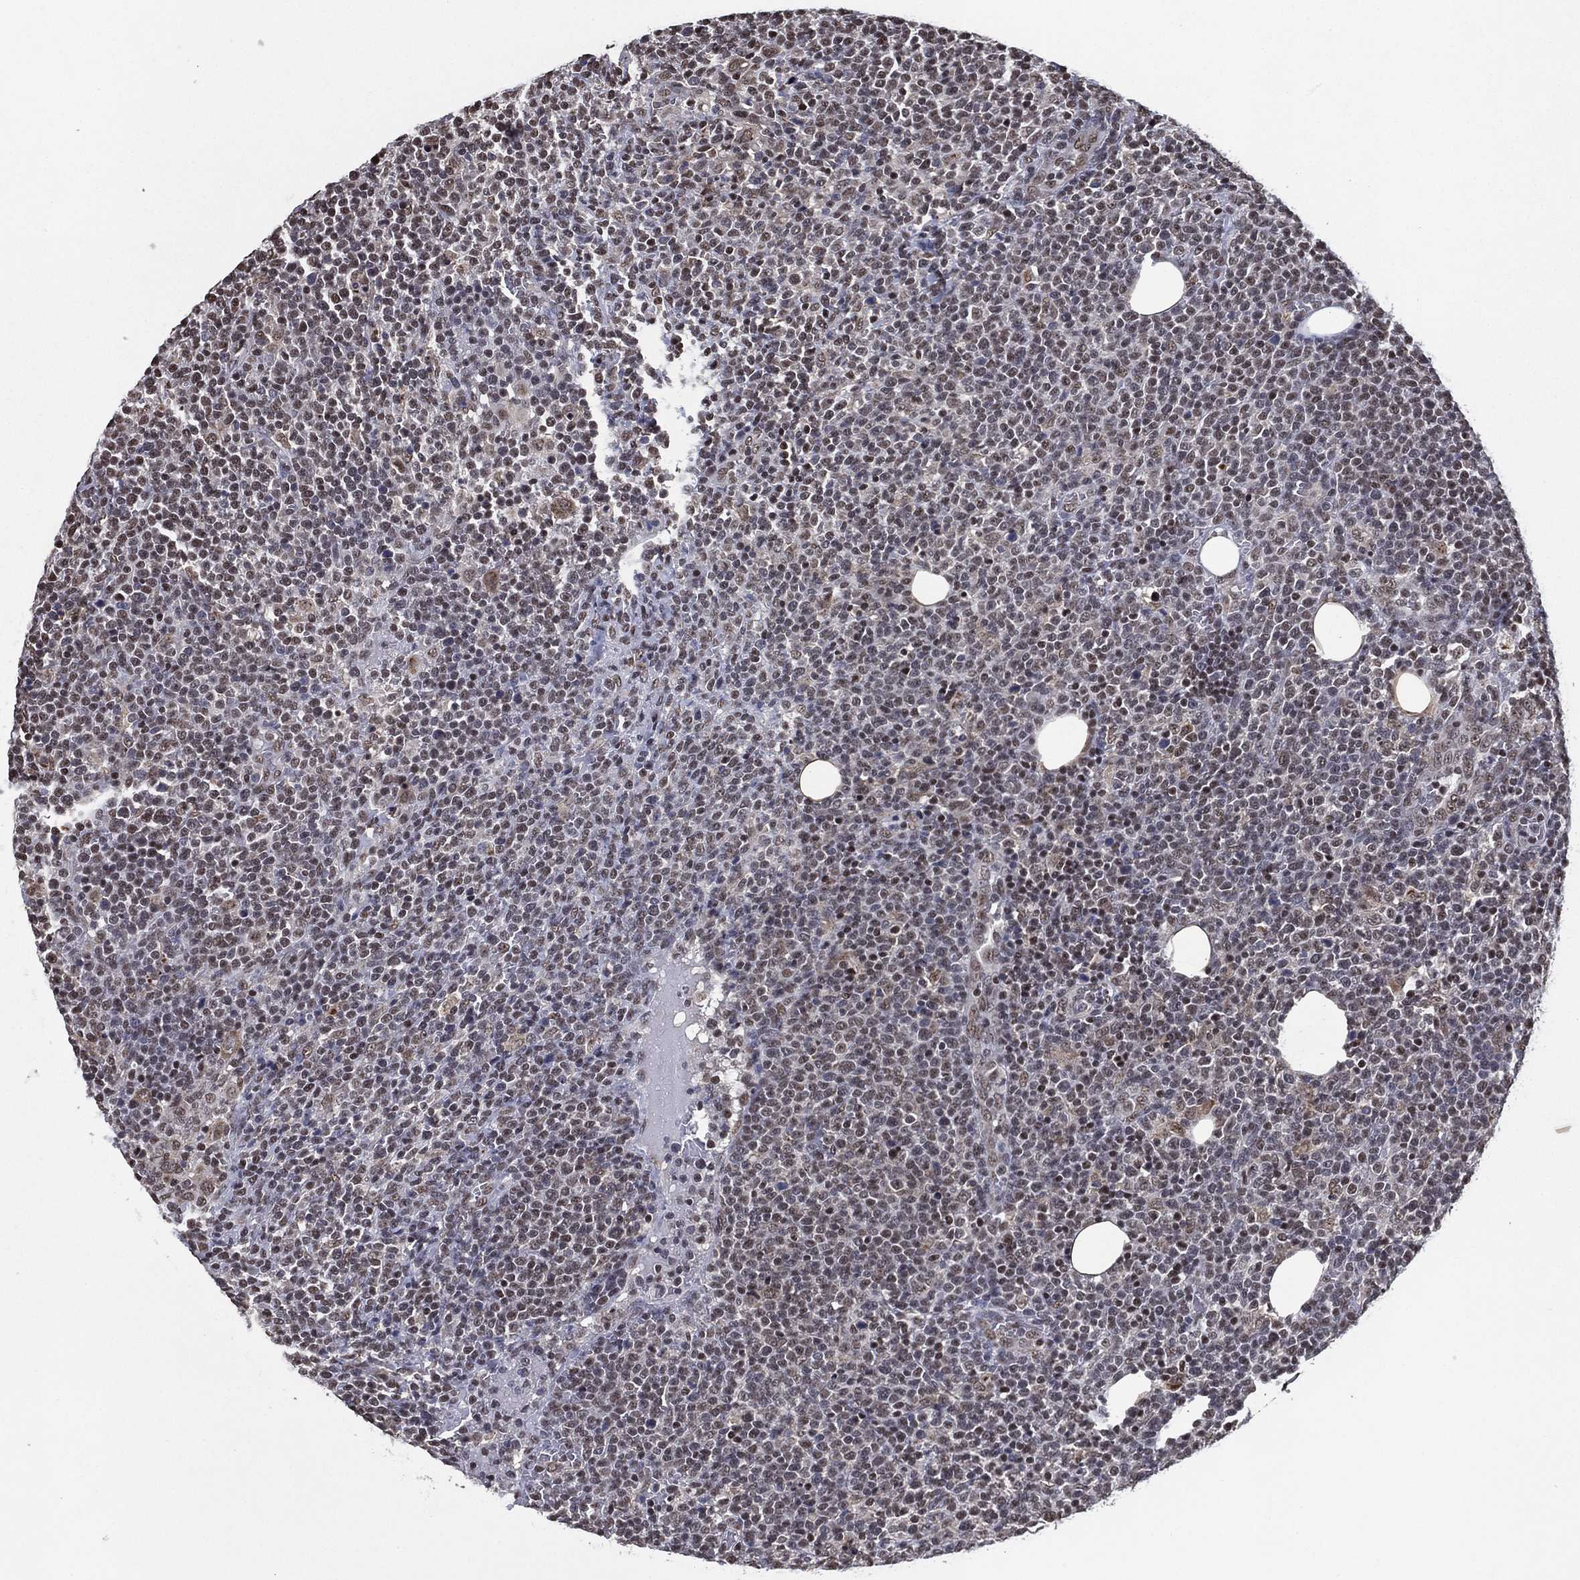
{"staining": {"intensity": "moderate", "quantity": "25%-75%", "location": "nuclear"}, "tissue": "lymphoma", "cell_type": "Tumor cells", "image_type": "cancer", "snomed": [{"axis": "morphology", "description": "Malignant lymphoma, non-Hodgkin's type, High grade"}, {"axis": "topography", "description": "Lymph node"}], "caption": "Human lymphoma stained with a protein marker reveals moderate staining in tumor cells.", "gene": "ZBTB42", "patient": {"sex": "male", "age": 61}}